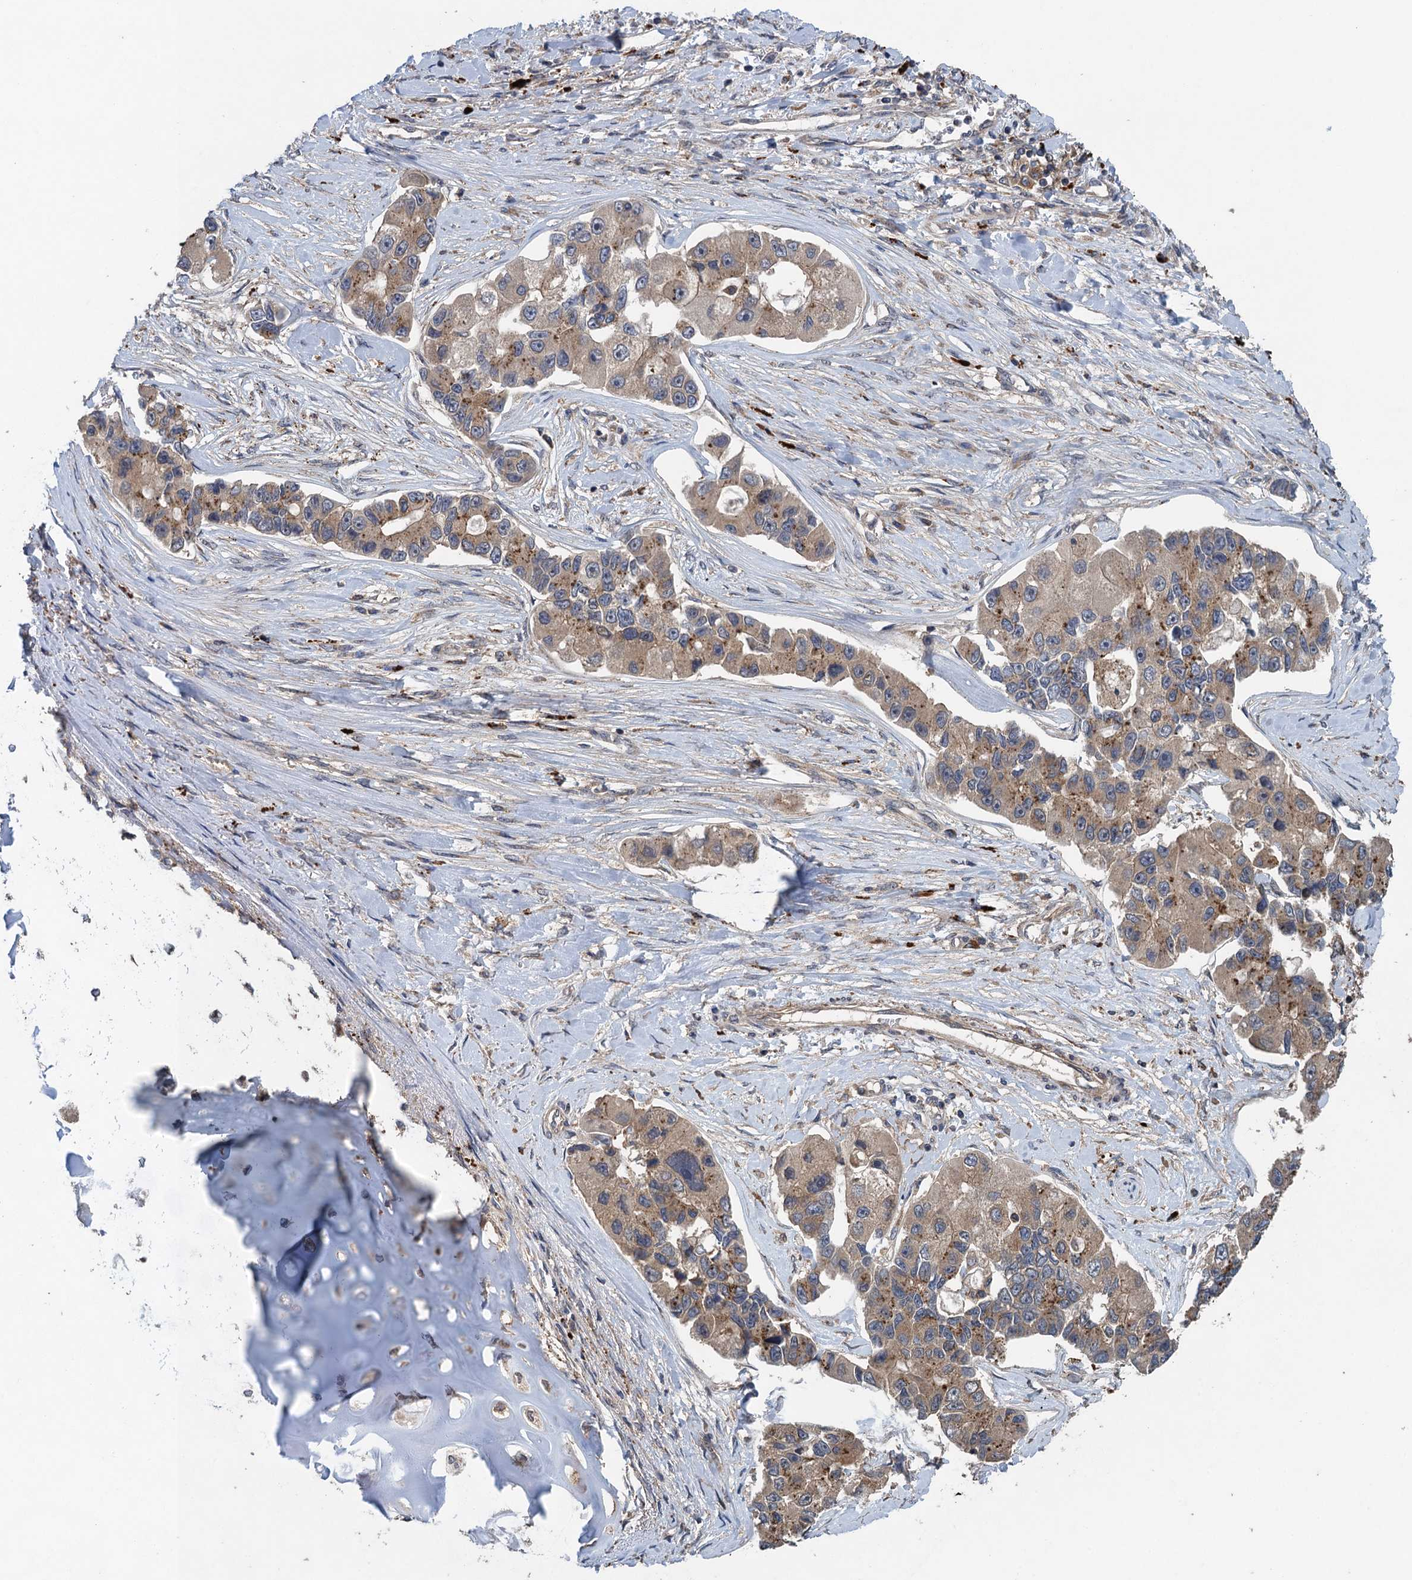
{"staining": {"intensity": "weak", "quantity": ">75%", "location": "cytoplasmic/membranous"}, "tissue": "lung cancer", "cell_type": "Tumor cells", "image_type": "cancer", "snomed": [{"axis": "morphology", "description": "Adenocarcinoma, NOS"}, {"axis": "topography", "description": "Lung"}], "caption": "Lung cancer tissue displays weak cytoplasmic/membranous staining in approximately >75% of tumor cells", "gene": "CNTN5", "patient": {"sex": "female", "age": 54}}